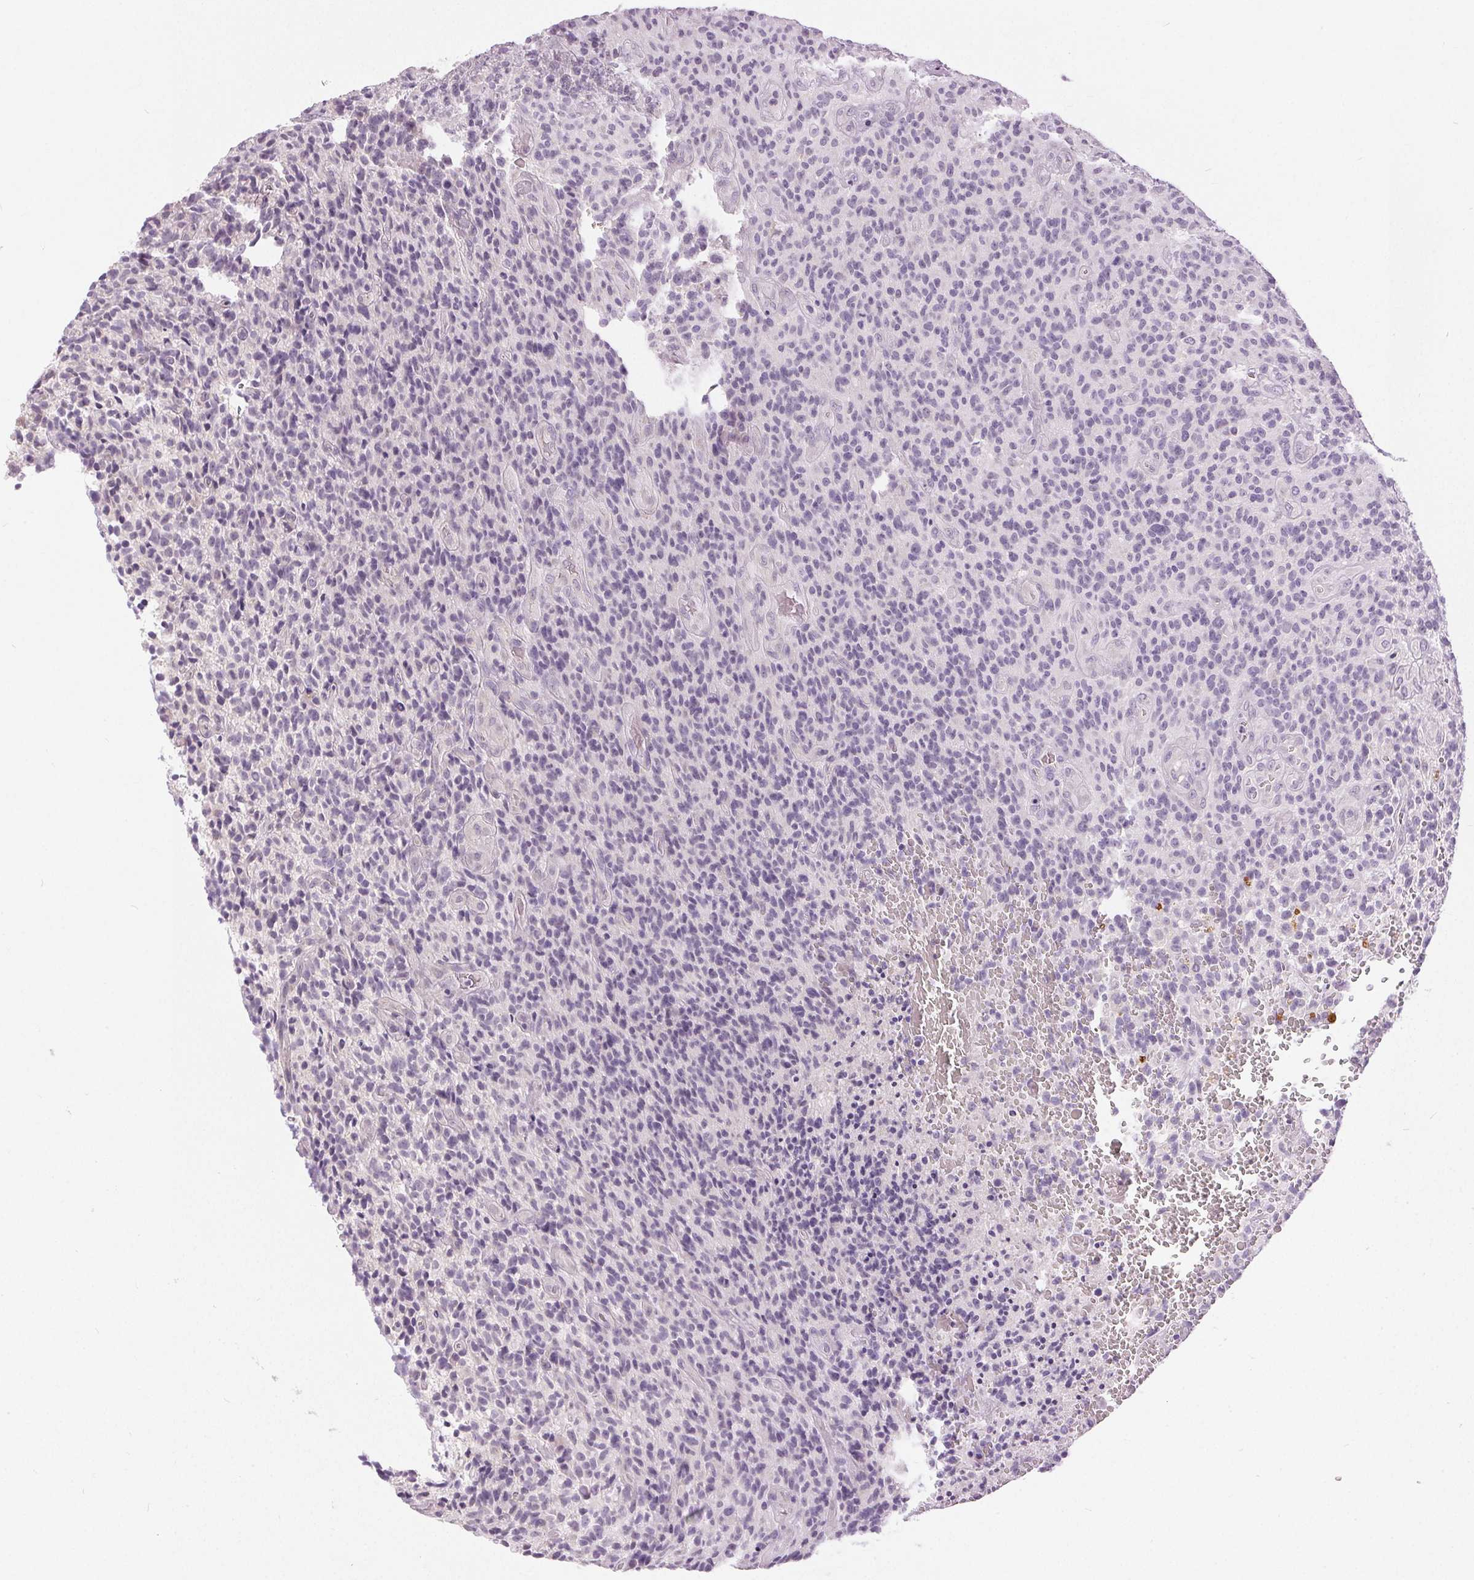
{"staining": {"intensity": "negative", "quantity": "none", "location": "none"}, "tissue": "glioma", "cell_type": "Tumor cells", "image_type": "cancer", "snomed": [{"axis": "morphology", "description": "Glioma, malignant, High grade"}, {"axis": "topography", "description": "Brain"}], "caption": "DAB immunohistochemical staining of human malignant glioma (high-grade) shows no significant positivity in tumor cells.", "gene": "DSG3", "patient": {"sex": "male", "age": 76}}